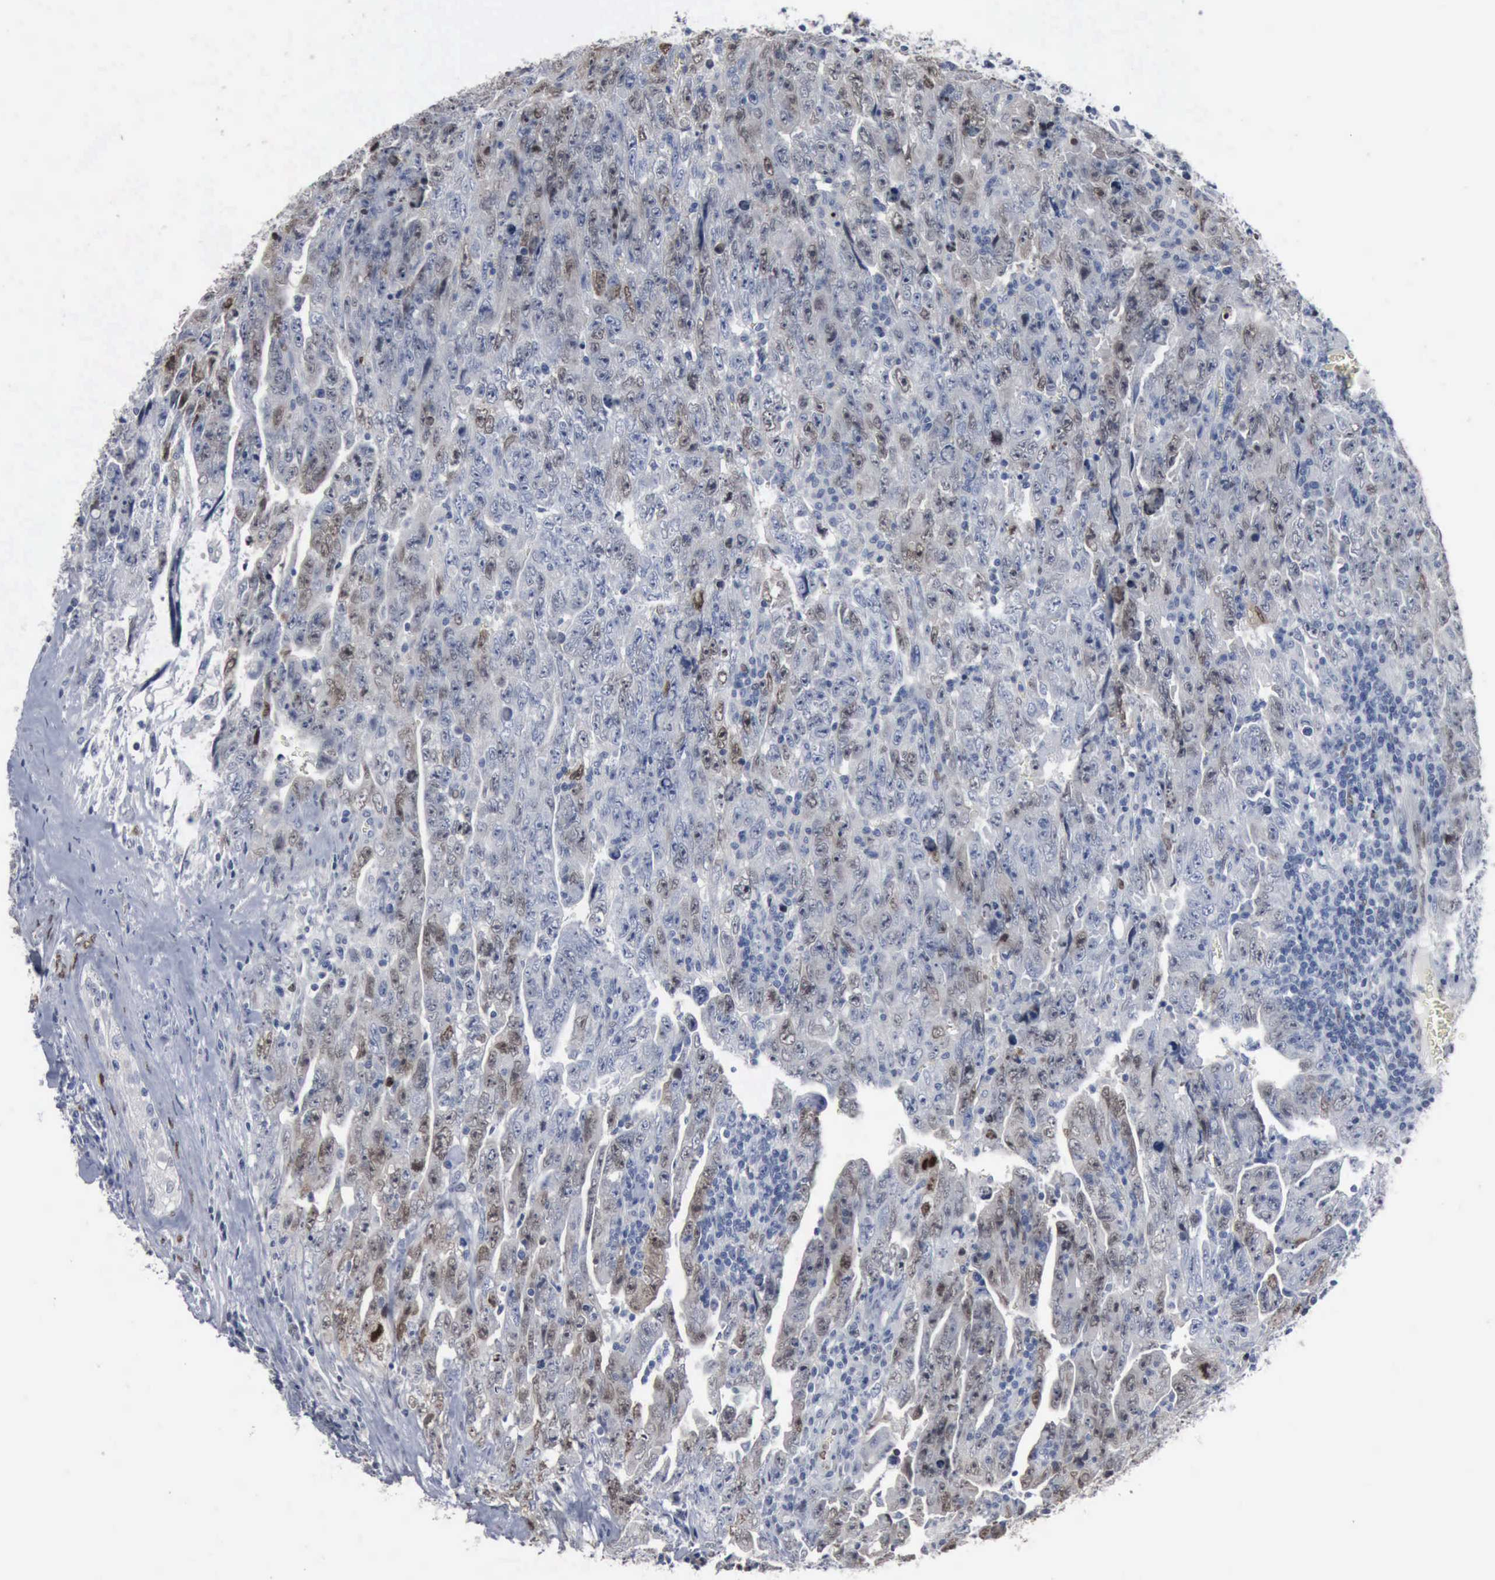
{"staining": {"intensity": "moderate", "quantity": "<25%", "location": "nuclear"}, "tissue": "testis cancer", "cell_type": "Tumor cells", "image_type": "cancer", "snomed": [{"axis": "morphology", "description": "Carcinoma, Embryonal, NOS"}, {"axis": "topography", "description": "Testis"}], "caption": "Moderate nuclear protein staining is seen in approximately <25% of tumor cells in testis cancer.", "gene": "FGF2", "patient": {"sex": "male", "age": 28}}